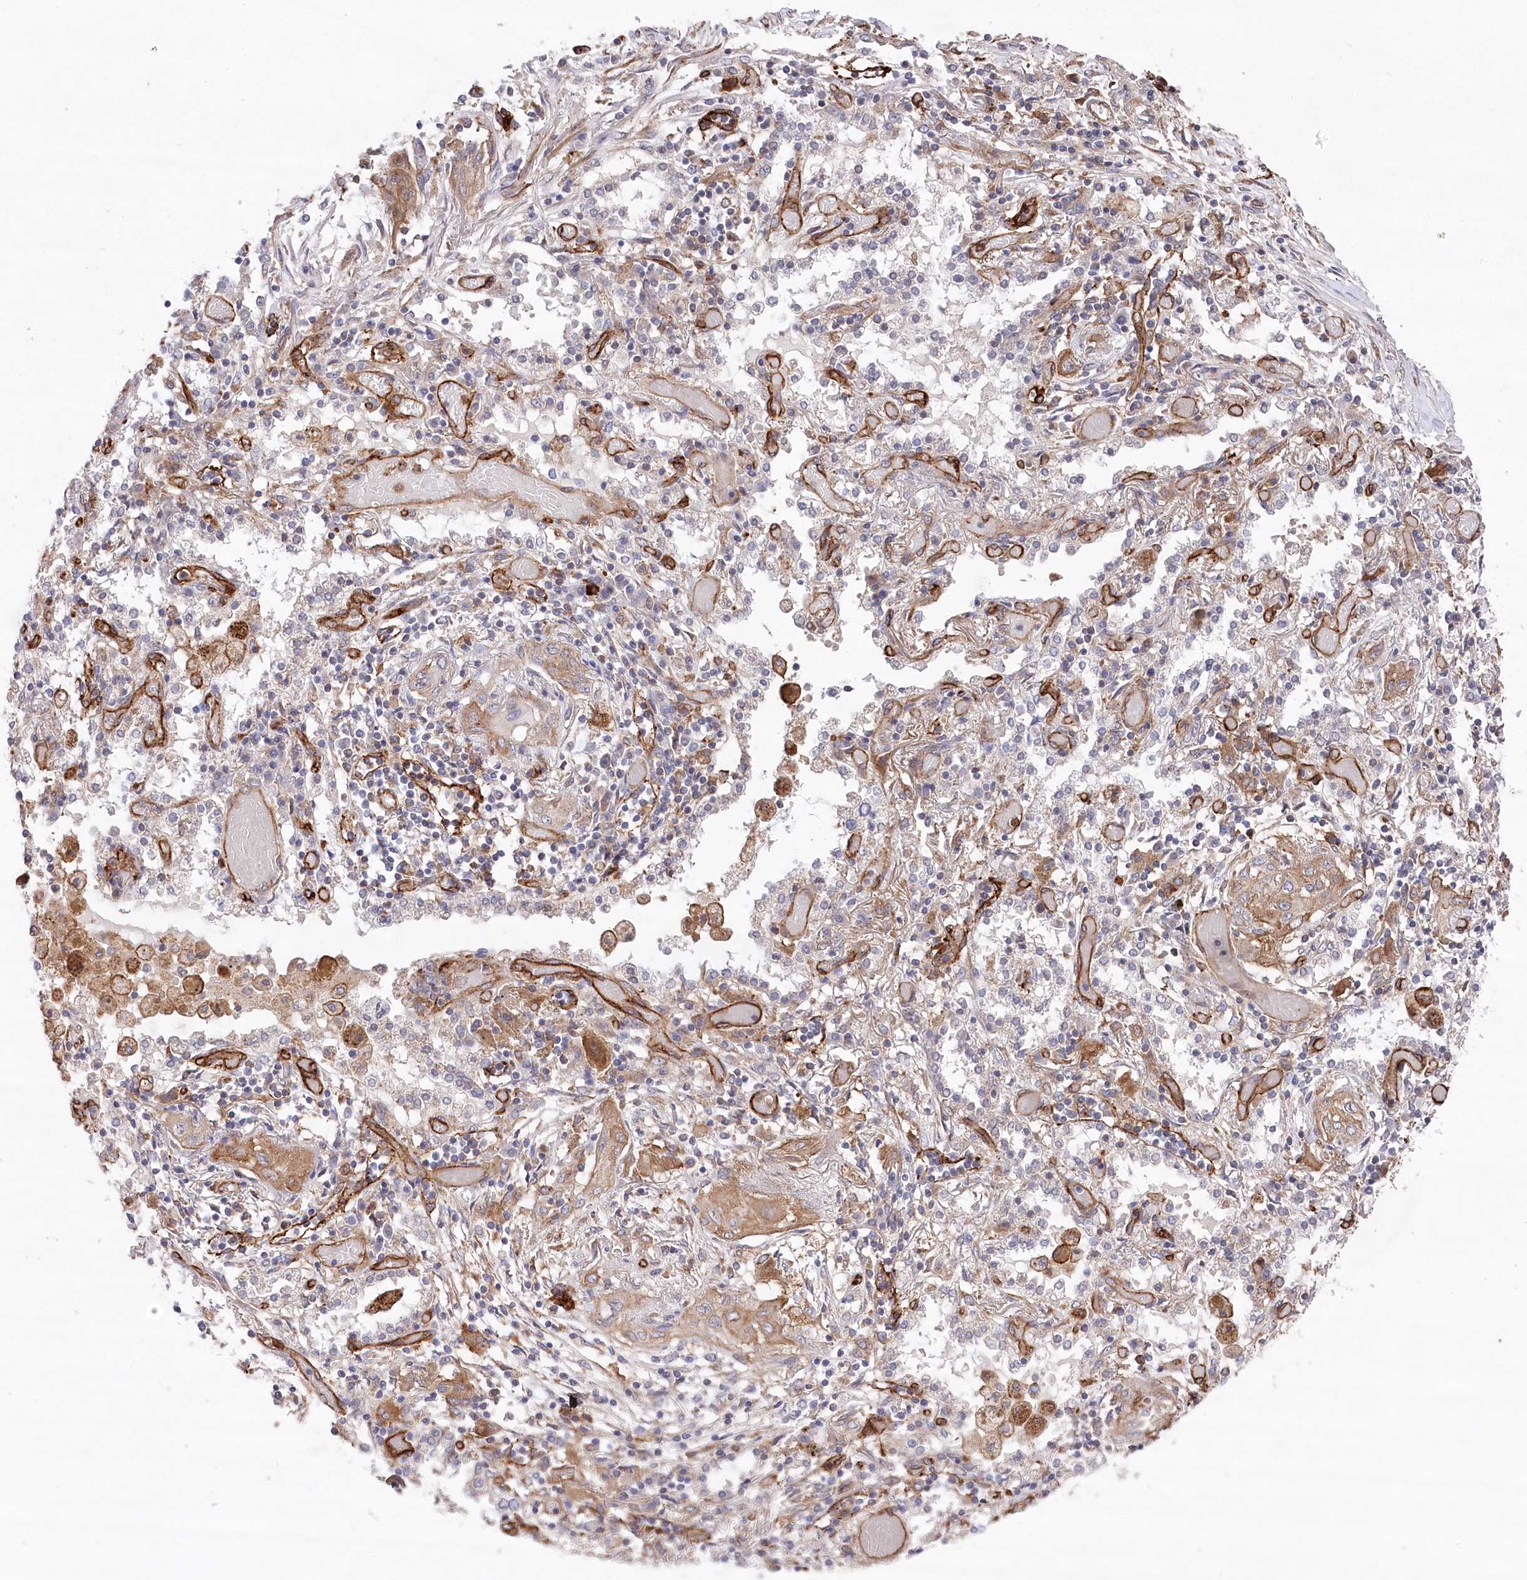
{"staining": {"intensity": "weak", "quantity": ">75%", "location": "cytoplasmic/membranous"}, "tissue": "lung cancer", "cell_type": "Tumor cells", "image_type": "cancer", "snomed": [{"axis": "morphology", "description": "Squamous cell carcinoma, NOS"}, {"axis": "topography", "description": "Lung"}], "caption": "Immunohistochemical staining of squamous cell carcinoma (lung) displays weak cytoplasmic/membranous protein positivity in approximately >75% of tumor cells.", "gene": "MTPAP", "patient": {"sex": "female", "age": 47}}